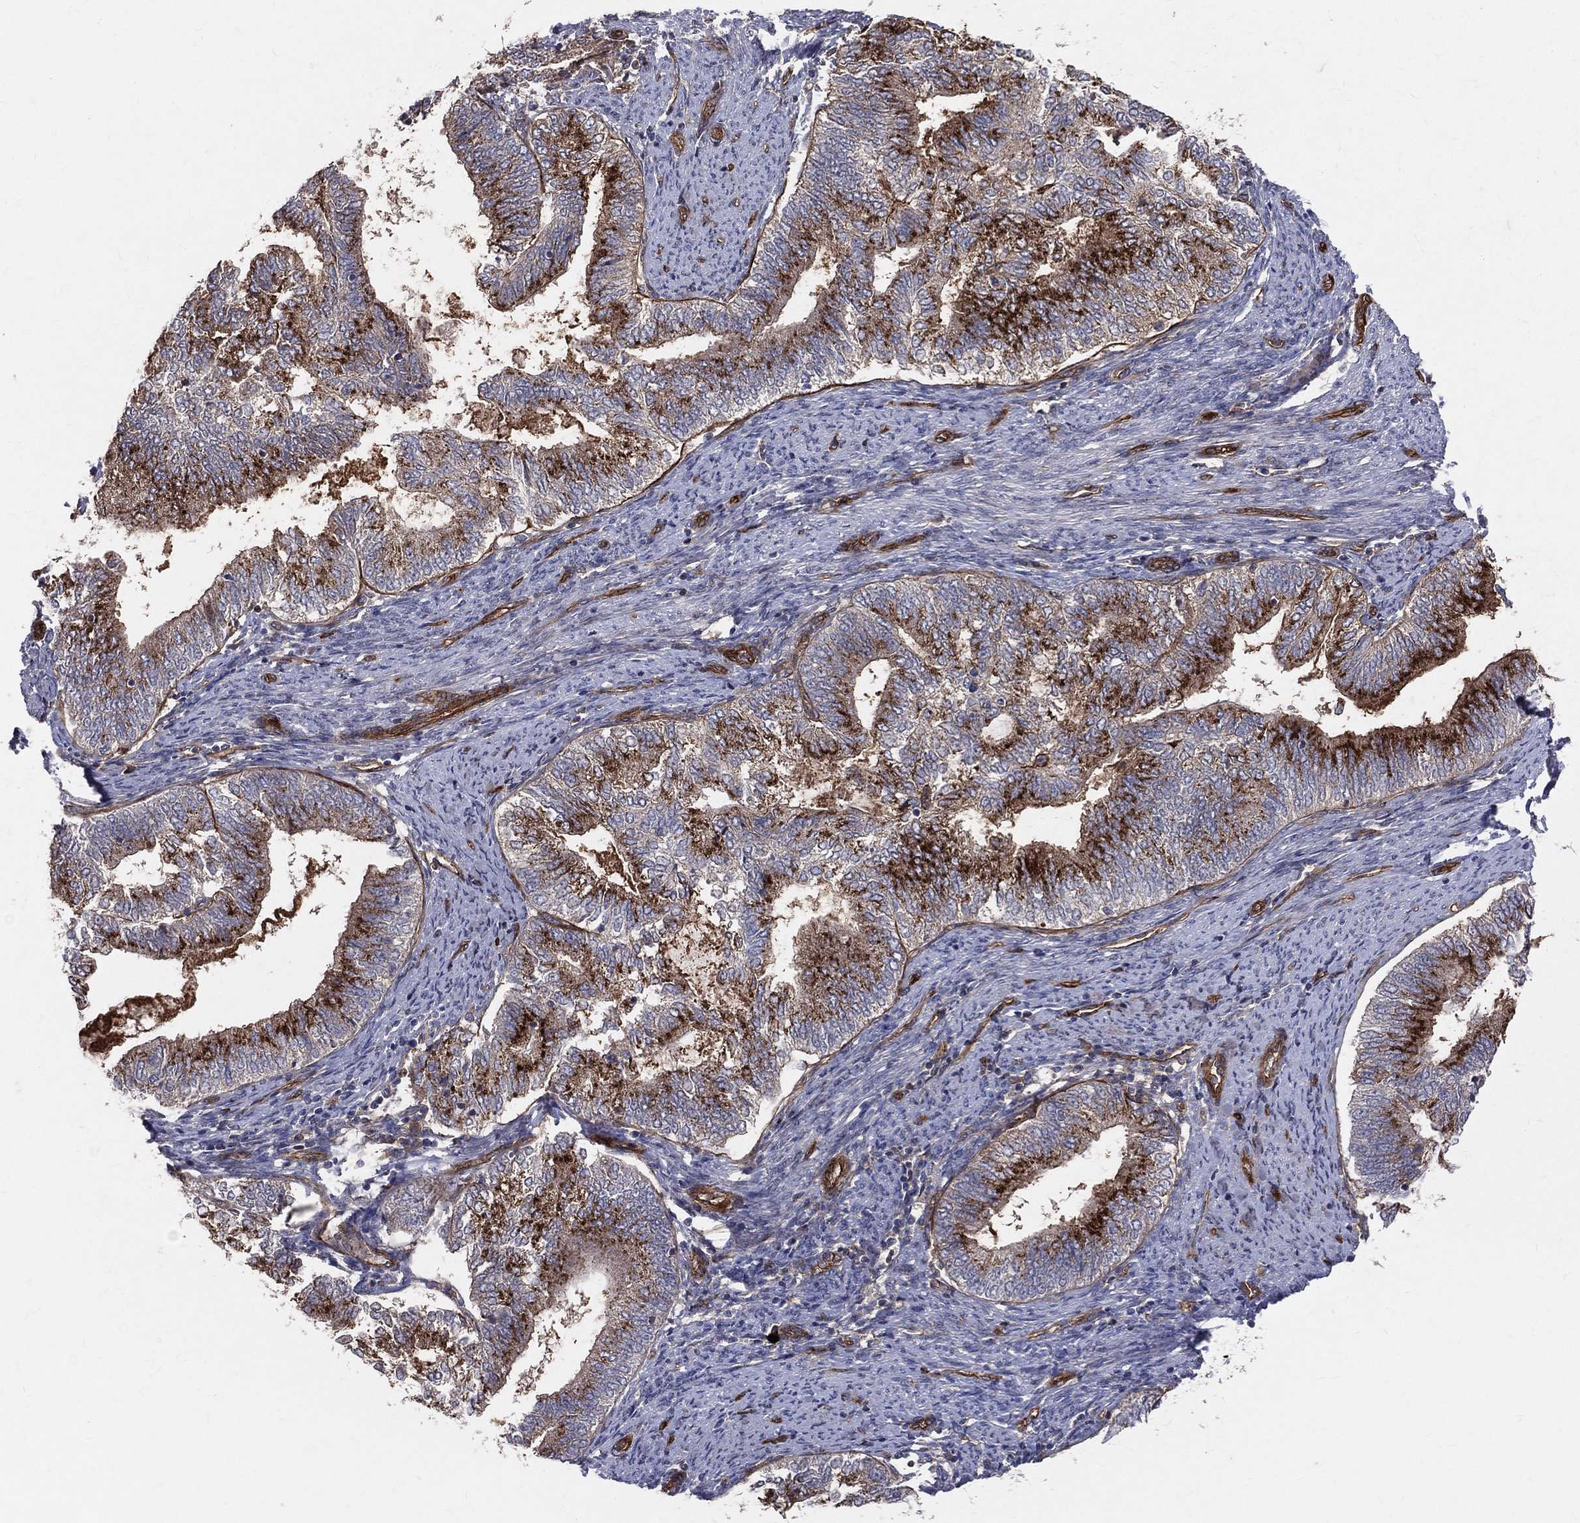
{"staining": {"intensity": "strong", "quantity": ">75%", "location": "cytoplasmic/membranous"}, "tissue": "endometrial cancer", "cell_type": "Tumor cells", "image_type": "cancer", "snomed": [{"axis": "morphology", "description": "Adenocarcinoma, NOS"}, {"axis": "topography", "description": "Endometrium"}], "caption": "IHC micrograph of neoplastic tissue: human adenocarcinoma (endometrial) stained using immunohistochemistry demonstrates high levels of strong protein expression localized specifically in the cytoplasmic/membranous of tumor cells, appearing as a cytoplasmic/membranous brown color.", "gene": "ENTPD1", "patient": {"sex": "female", "age": 65}}